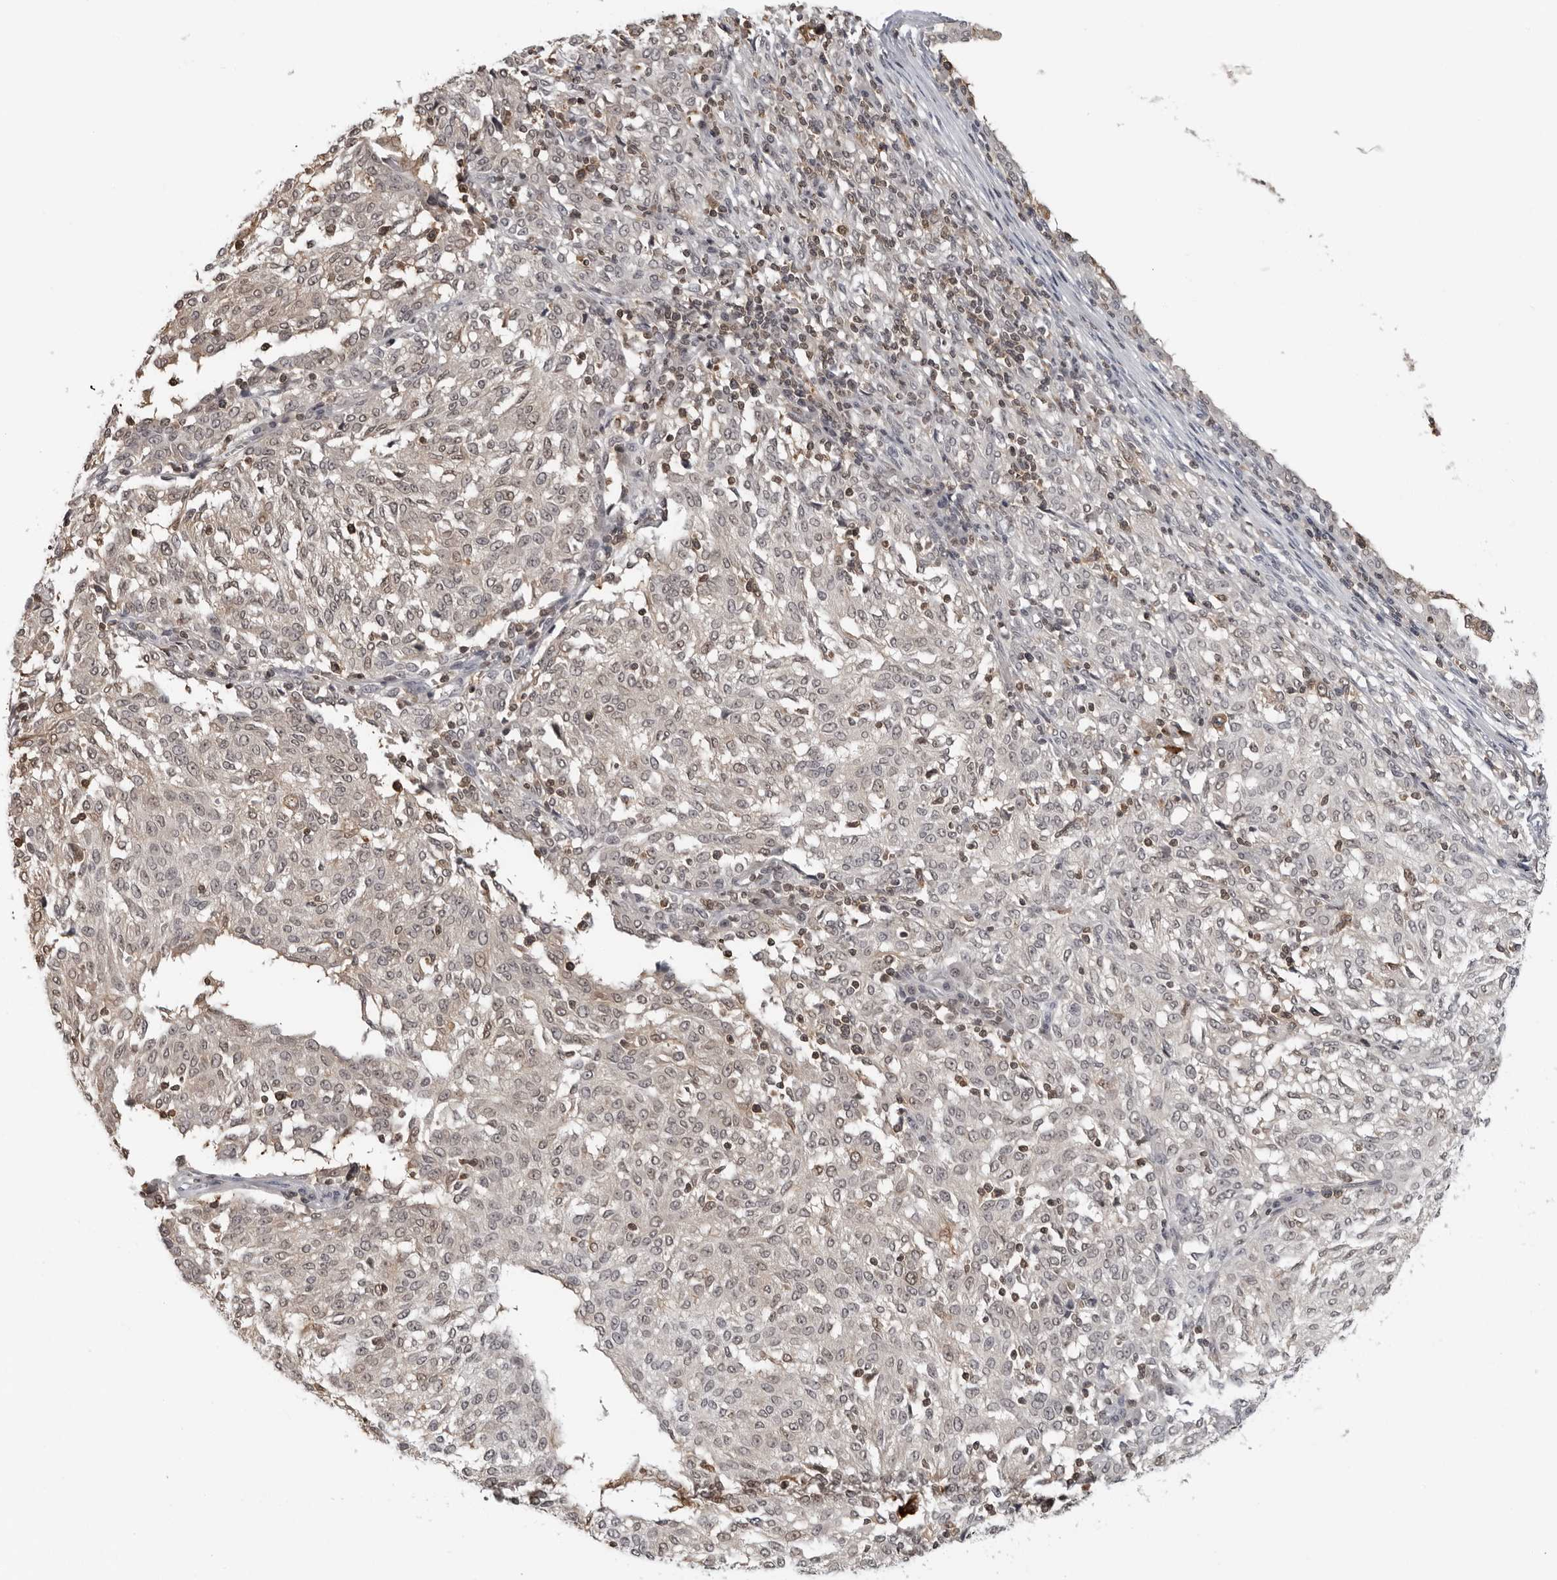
{"staining": {"intensity": "weak", "quantity": "25%-75%", "location": "cytoplasmic/membranous,nuclear"}, "tissue": "melanoma", "cell_type": "Tumor cells", "image_type": "cancer", "snomed": [{"axis": "morphology", "description": "Malignant melanoma, NOS"}, {"axis": "topography", "description": "Skin"}], "caption": "Melanoma stained with DAB (3,3'-diaminobenzidine) immunohistochemistry (IHC) demonstrates low levels of weak cytoplasmic/membranous and nuclear expression in about 25%-75% of tumor cells.", "gene": "HSPH1", "patient": {"sex": "female", "age": 72}}